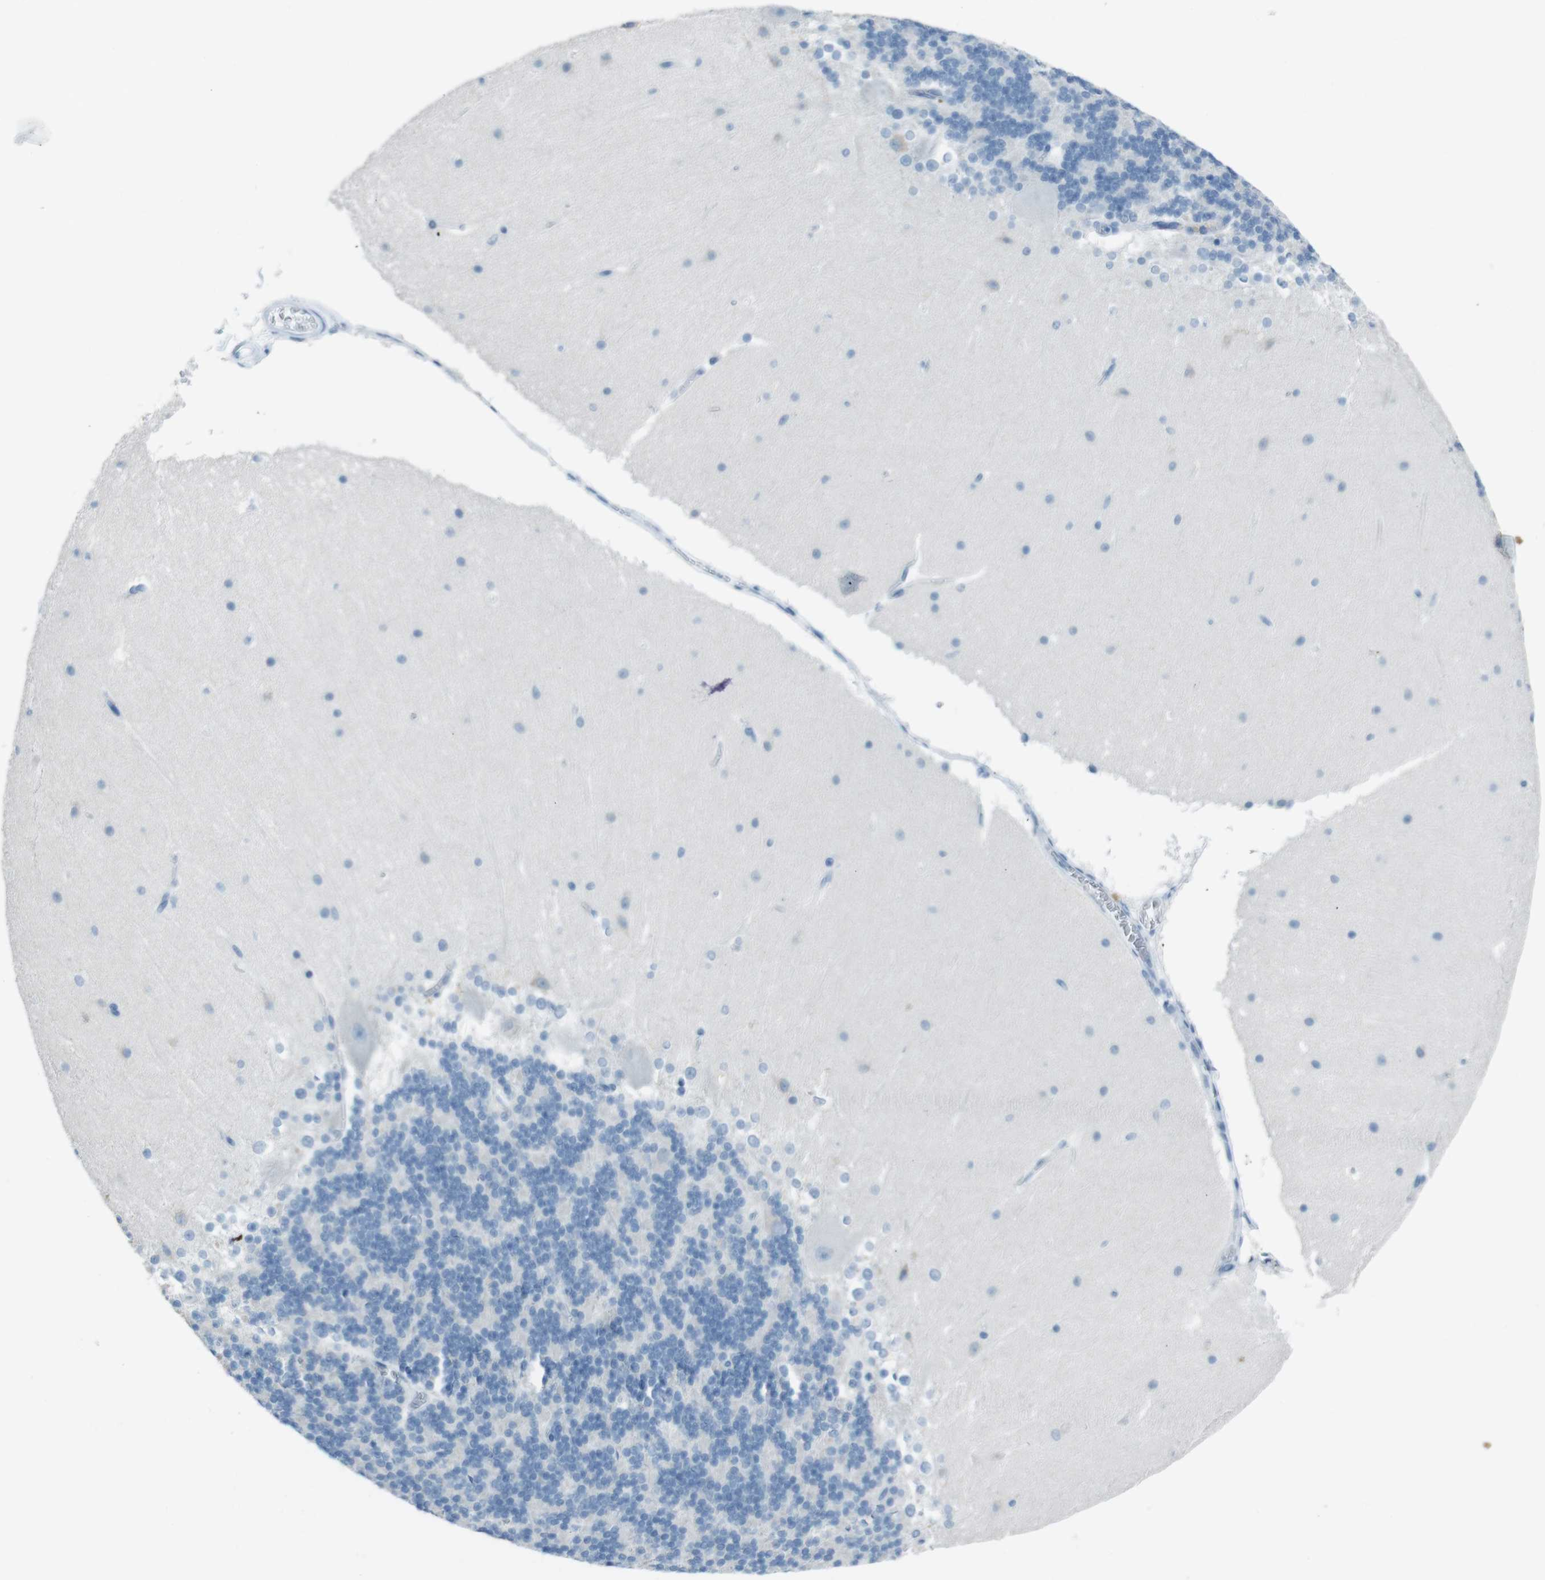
{"staining": {"intensity": "negative", "quantity": "none", "location": "none"}, "tissue": "cerebellum", "cell_type": "Cells in granular layer", "image_type": "normal", "snomed": [{"axis": "morphology", "description": "Normal tissue, NOS"}, {"axis": "topography", "description": "Cerebellum"}], "caption": "Normal cerebellum was stained to show a protein in brown. There is no significant staining in cells in granular layer. (DAB IHC with hematoxylin counter stain).", "gene": "TMEM207", "patient": {"sex": "female", "age": 19}}